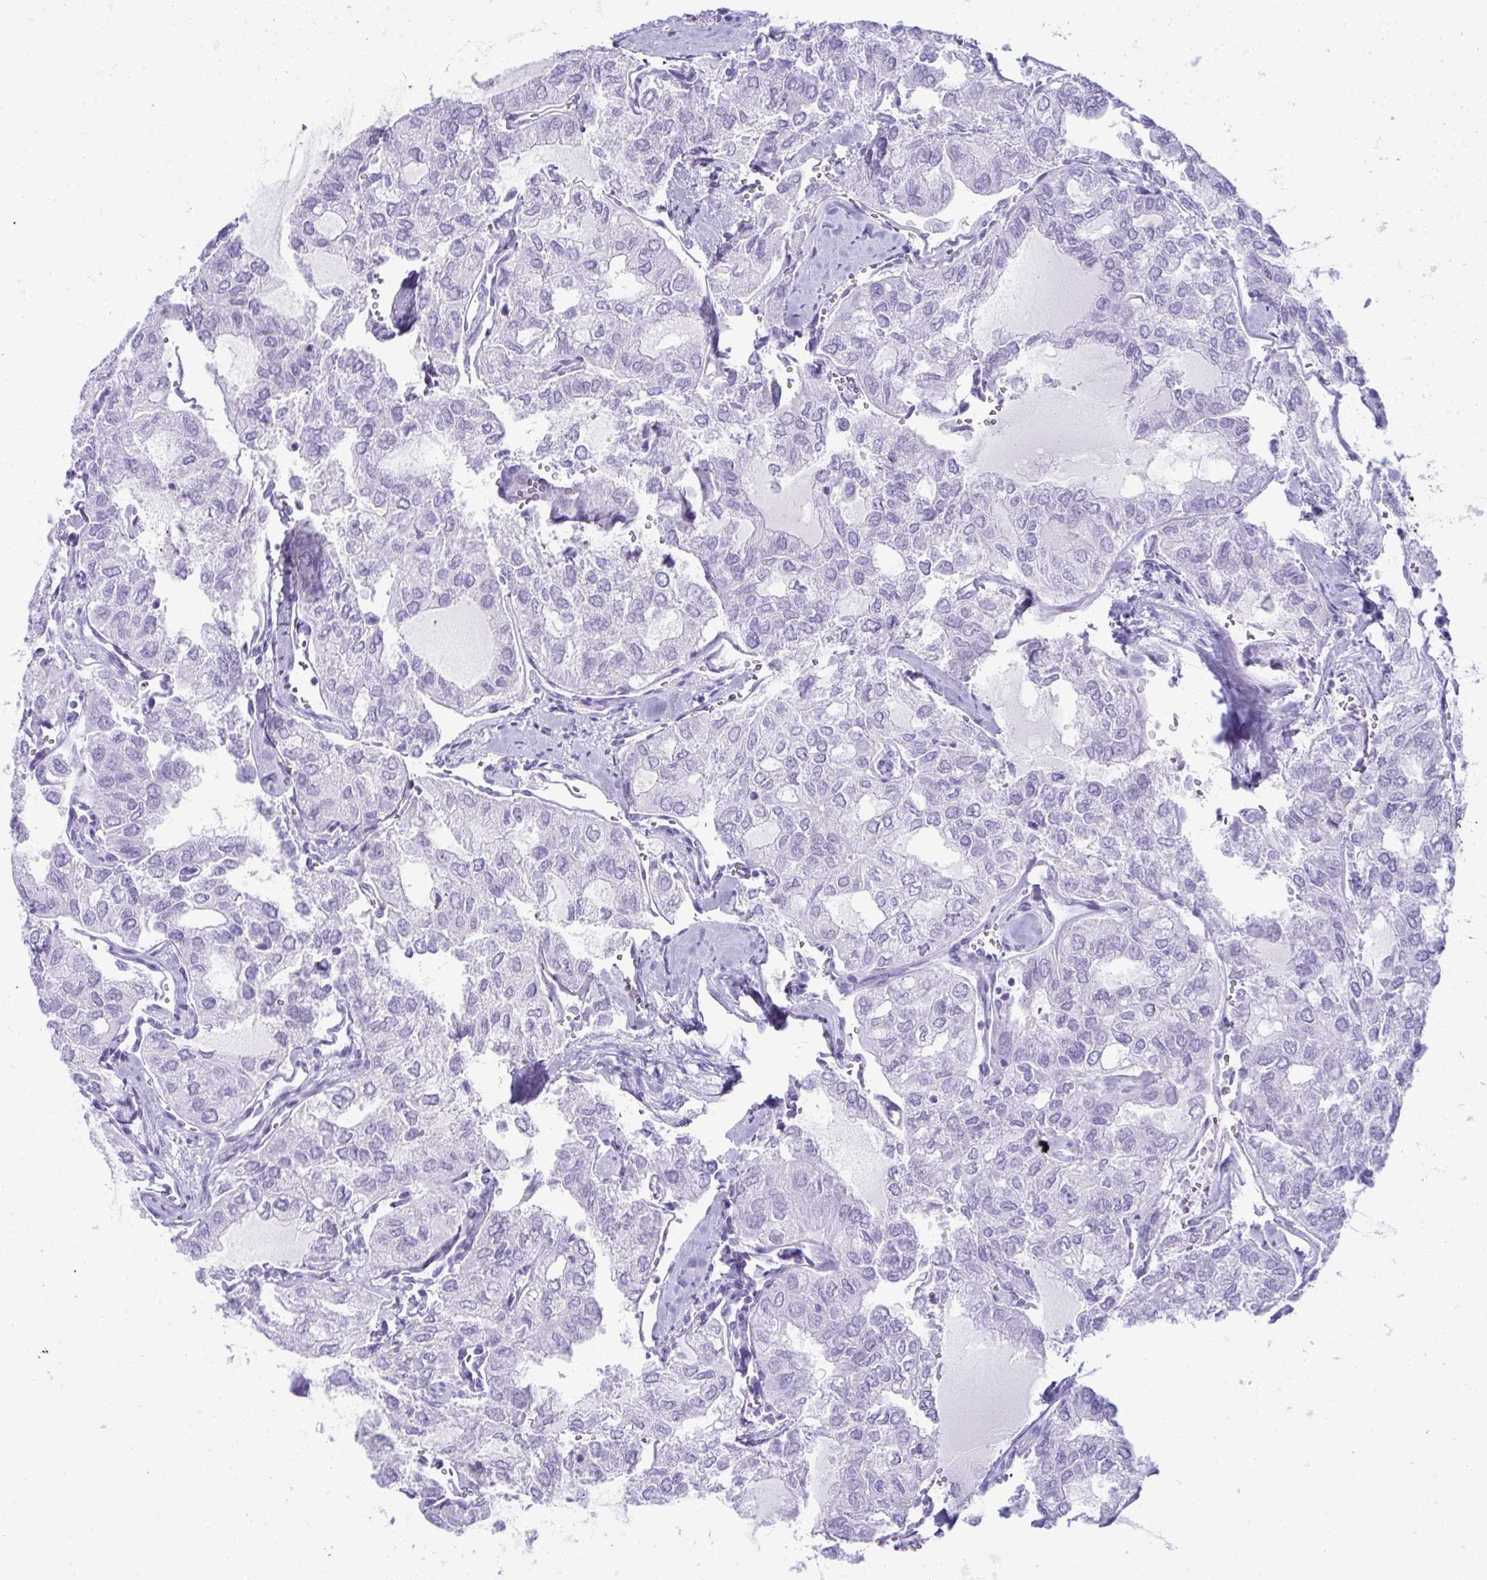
{"staining": {"intensity": "negative", "quantity": "none", "location": "none"}, "tissue": "thyroid cancer", "cell_type": "Tumor cells", "image_type": "cancer", "snomed": [{"axis": "morphology", "description": "Follicular adenoma carcinoma, NOS"}, {"axis": "topography", "description": "Thyroid gland"}], "caption": "A photomicrograph of thyroid cancer stained for a protein exhibits no brown staining in tumor cells.", "gene": "JCHAIN", "patient": {"sex": "male", "age": 75}}